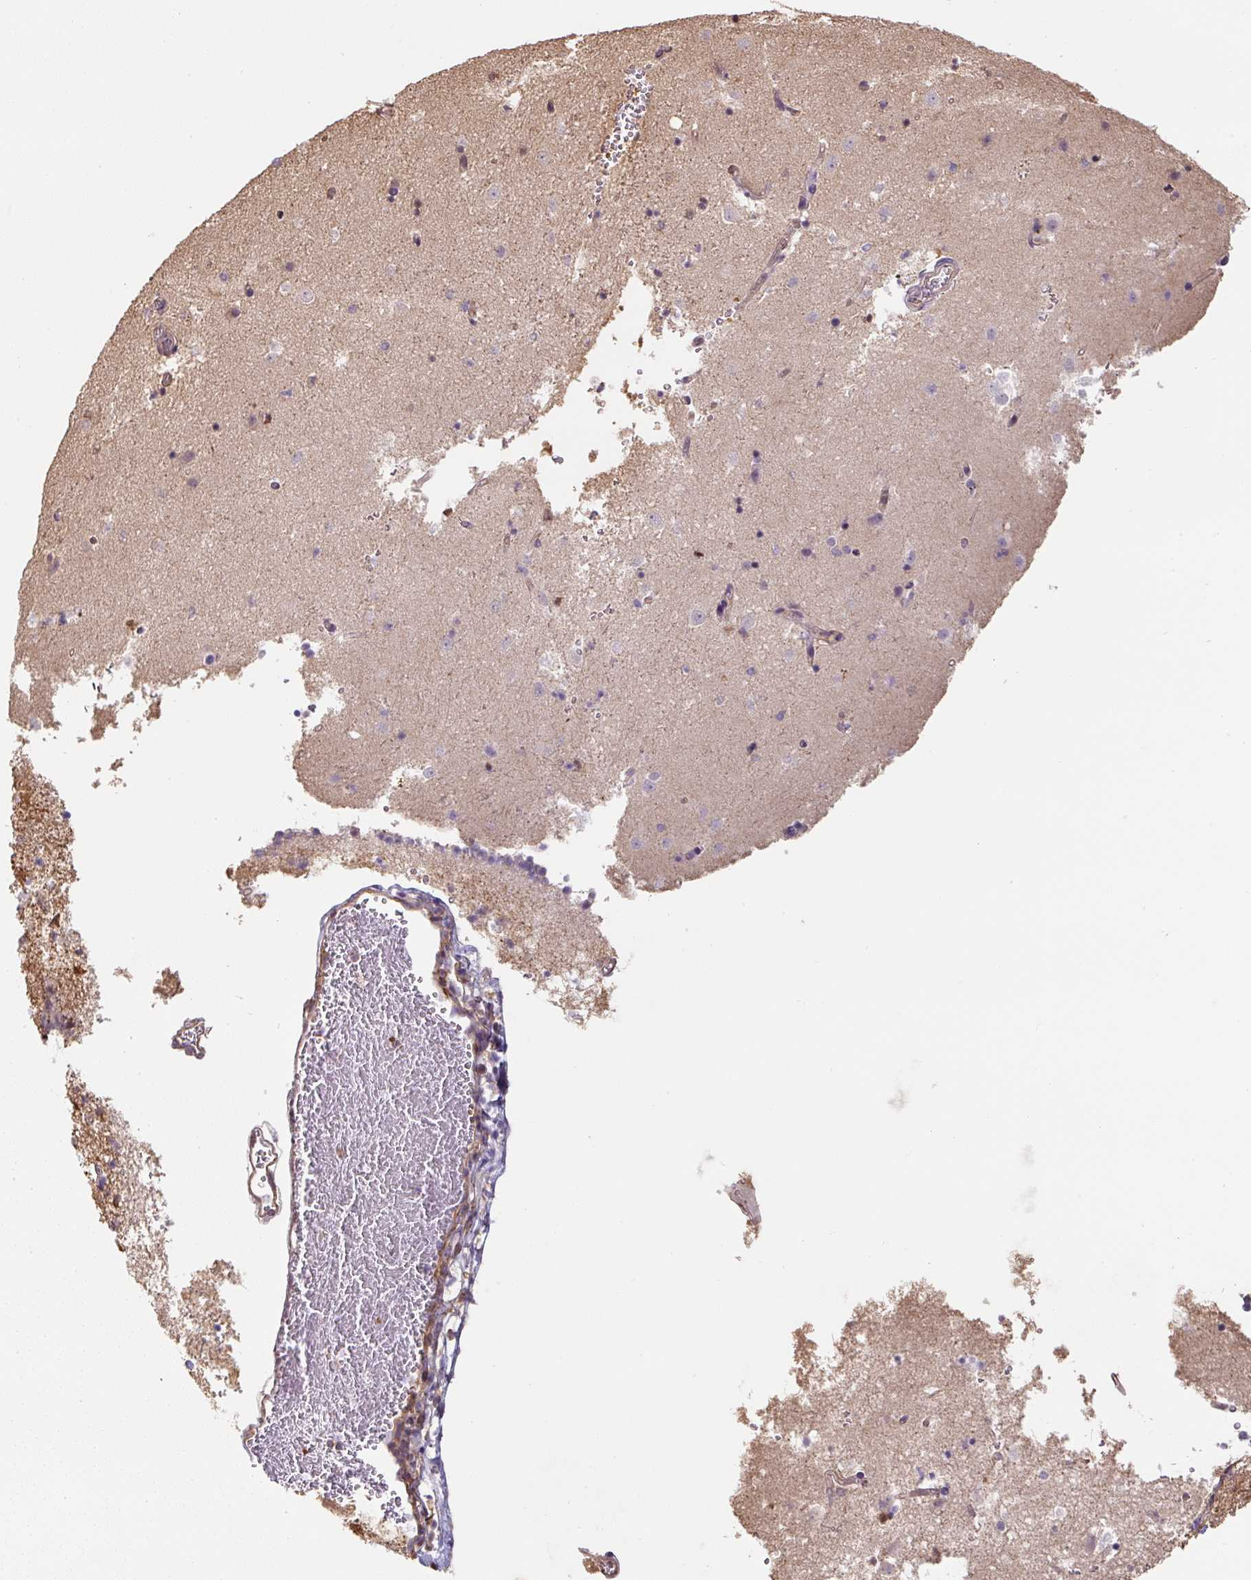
{"staining": {"intensity": "moderate", "quantity": "<25%", "location": "cytoplasmic/membranous"}, "tissue": "caudate", "cell_type": "Glial cells", "image_type": "normal", "snomed": [{"axis": "morphology", "description": "Normal tissue, NOS"}, {"axis": "topography", "description": "Lateral ventricle wall"}], "caption": "Immunohistochemical staining of unremarkable caudate demonstrates moderate cytoplasmic/membranous protein positivity in approximately <25% of glial cells. (brown staining indicates protein expression, while blue staining denotes nuclei).", "gene": "ST13", "patient": {"sex": "male", "age": 58}}